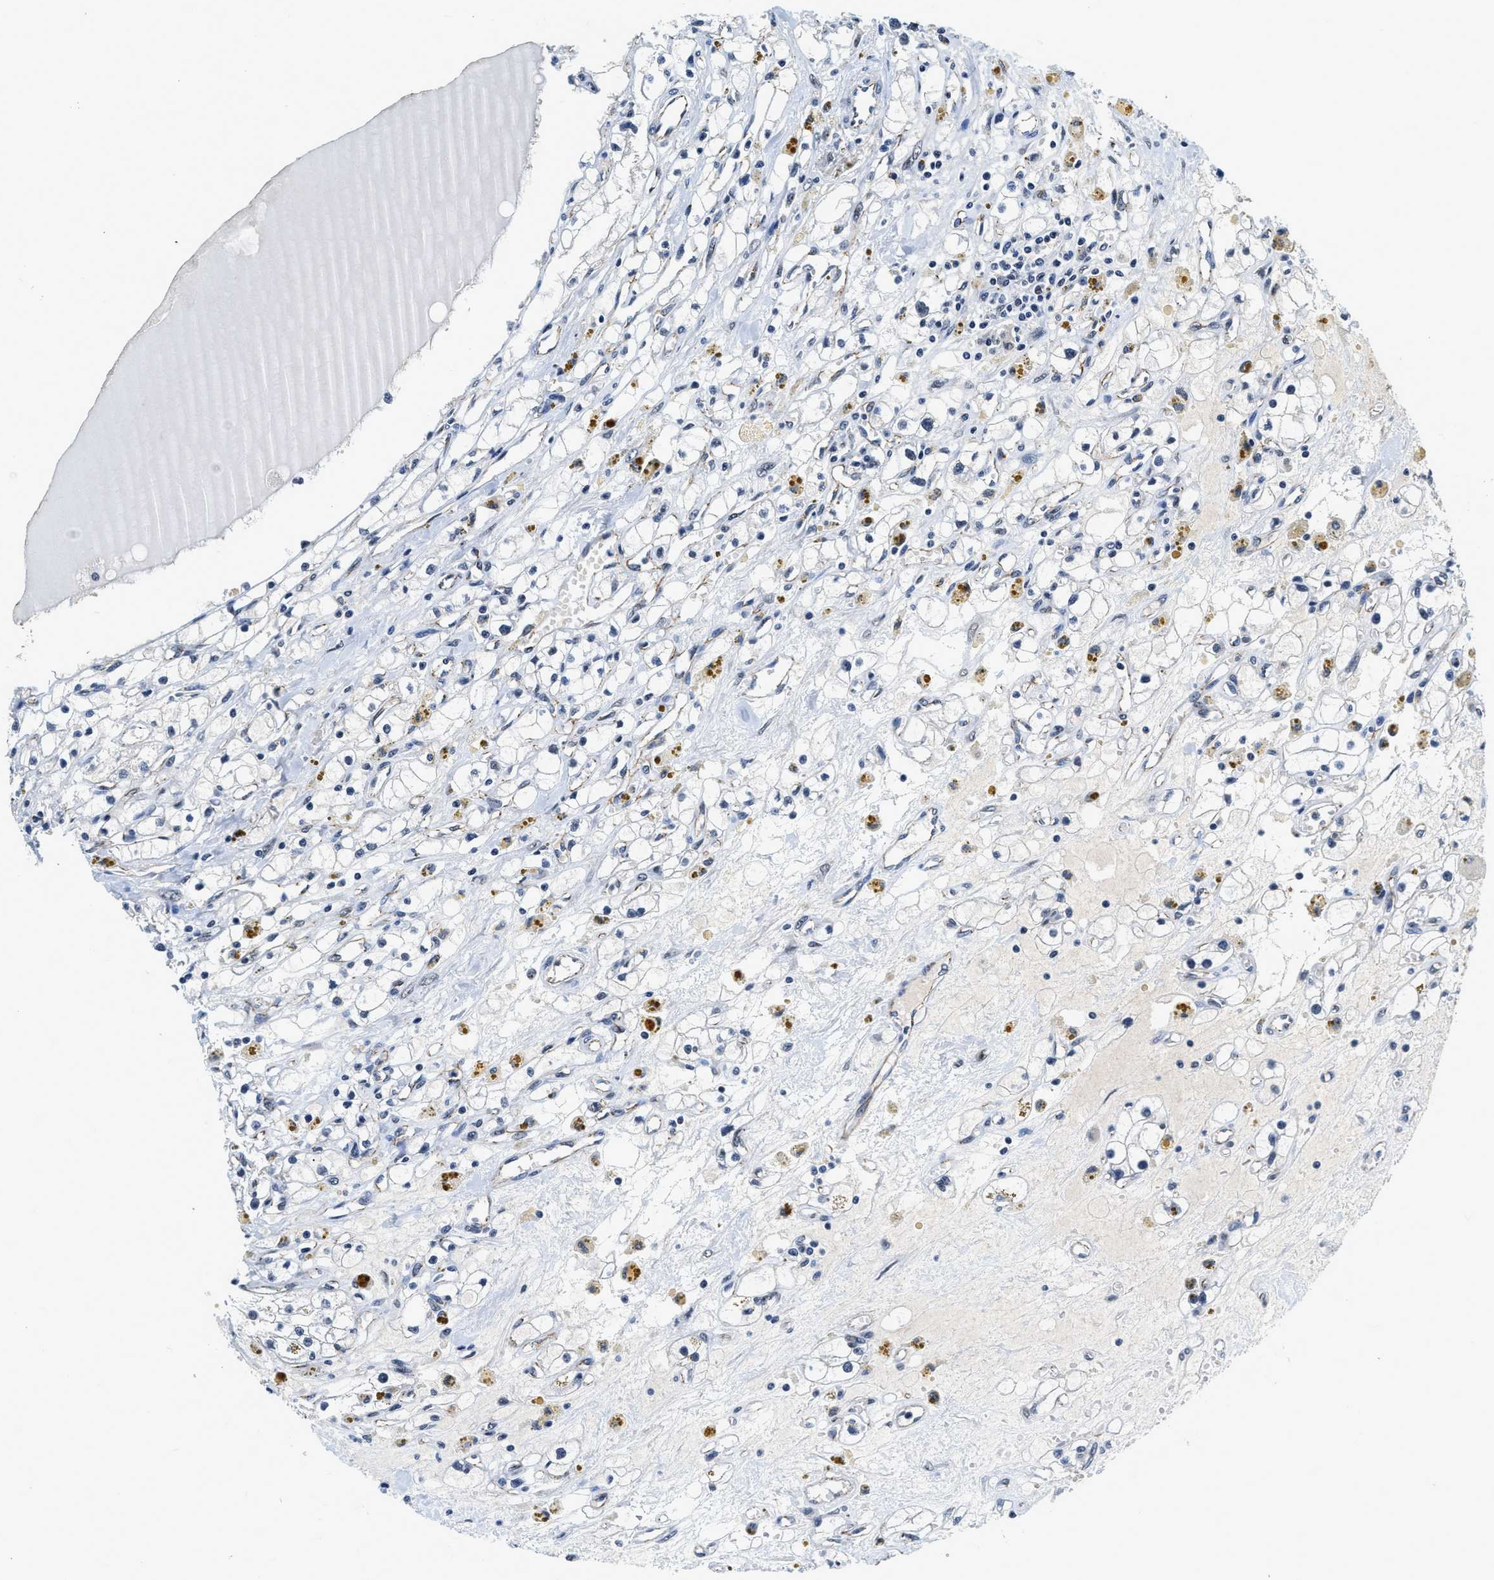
{"staining": {"intensity": "negative", "quantity": "none", "location": "none"}, "tissue": "renal cancer", "cell_type": "Tumor cells", "image_type": "cancer", "snomed": [{"axis": "morphology", "description": "Adenocarcinoma, NOS"}, {"axis": "topography", "description": "Kidney"}], "caption": "IHC image of human renal adenocarcinoma stained for a protein (brown), which exhibits no positivity in tumor cells.", "gene": "CCNE1", "patient": {"sex": "male", "age": 56}}